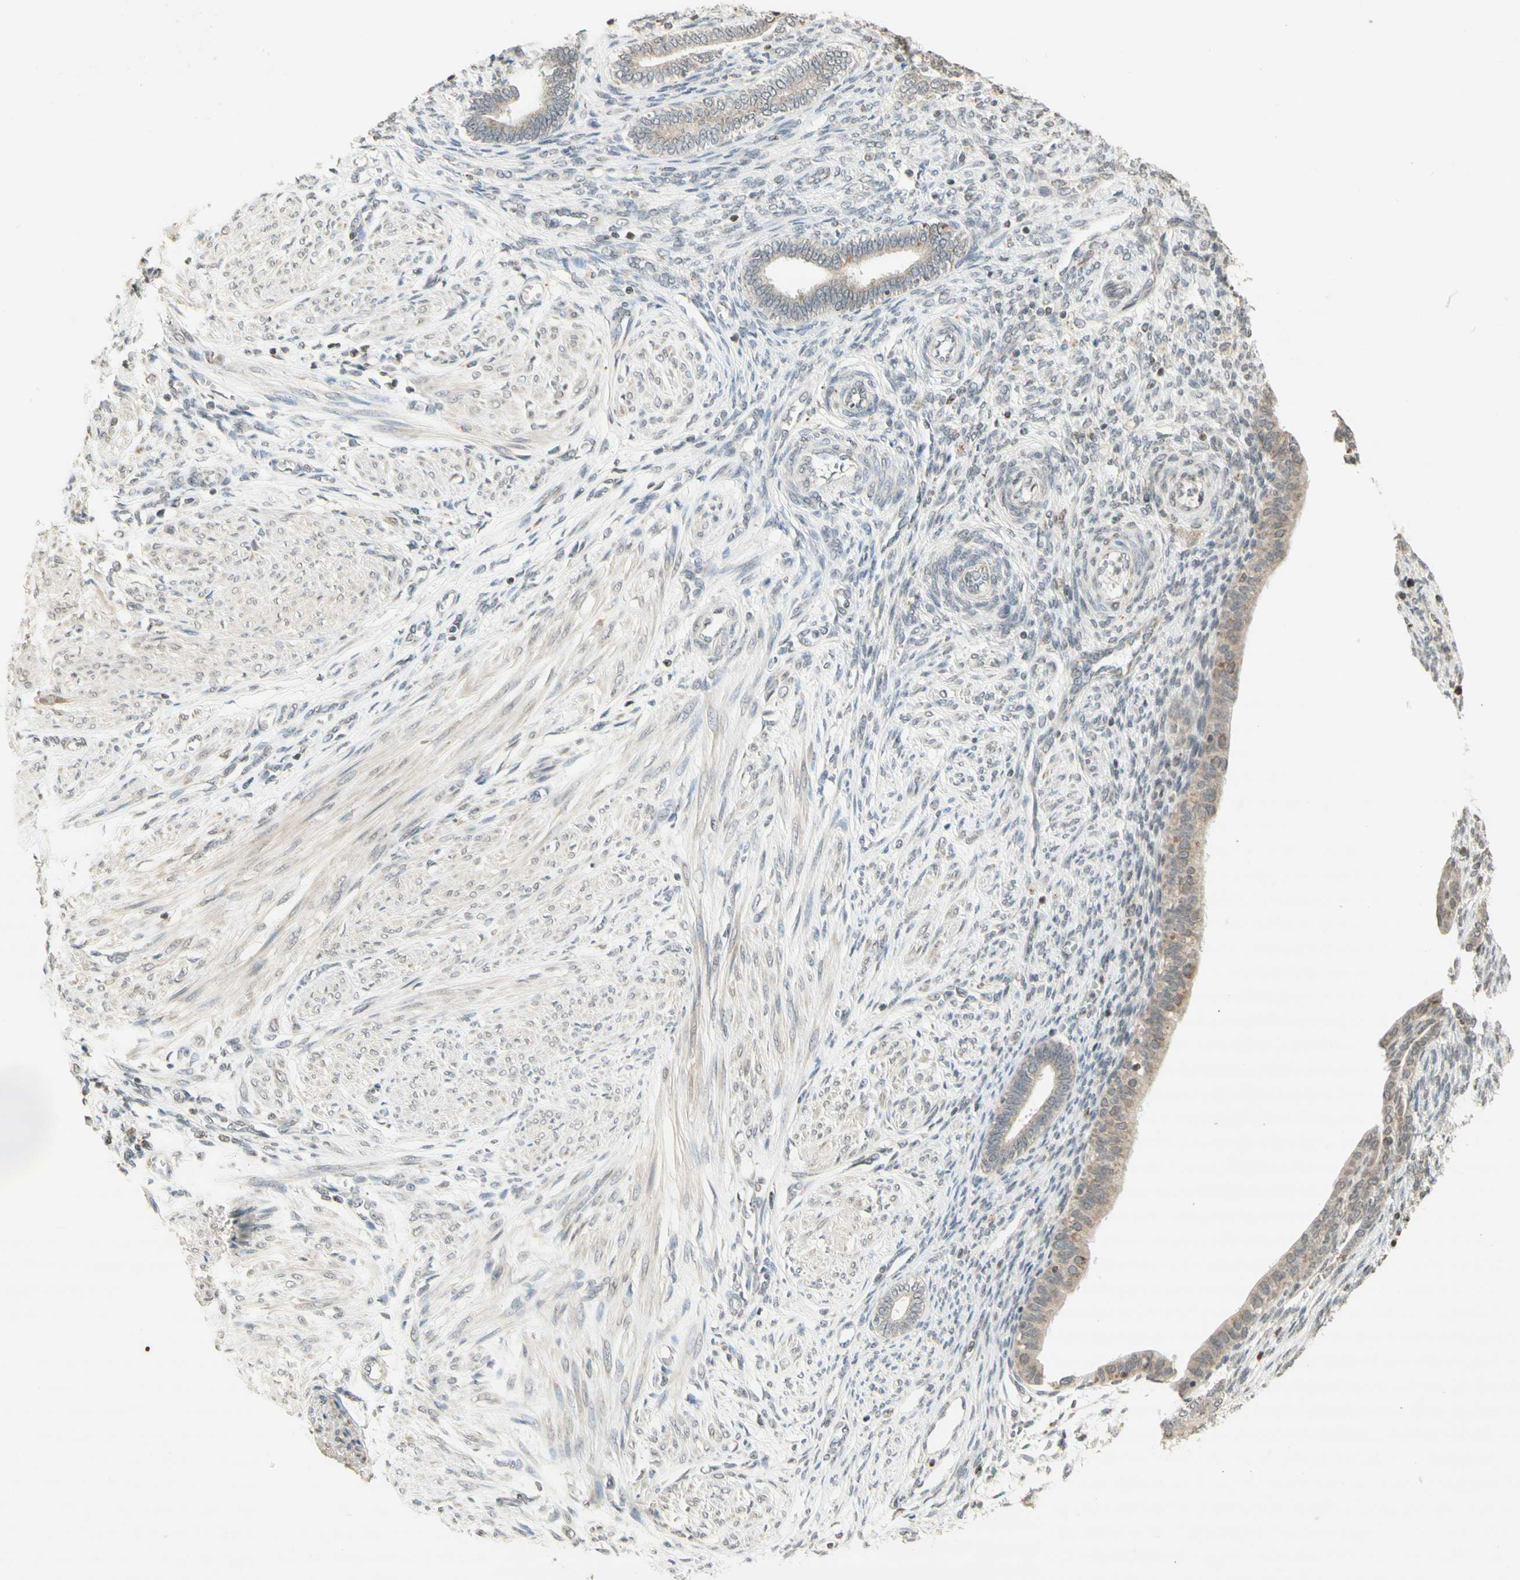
{"staining": {"intensity": "weak", "quantity": "<25%", "location": "cytoplasmic/membranous"}, "tissue": "endometrium", "cell_type": "Cells in endometrial stroma", "image_type": "normal", "snomed": [{"axis": "morphology", "description": "Normal tissue, NOS"}, {"axis": "topography", "description": "Endometrium"}], "caption": "Cells in endometrial stroma are negative for brown protein staining in benign endometrium. (Brightfield microscopy of DAB IHC at high magnification).", "gene": "CCNI", "patient": {"sex": "female", "age": 72}}